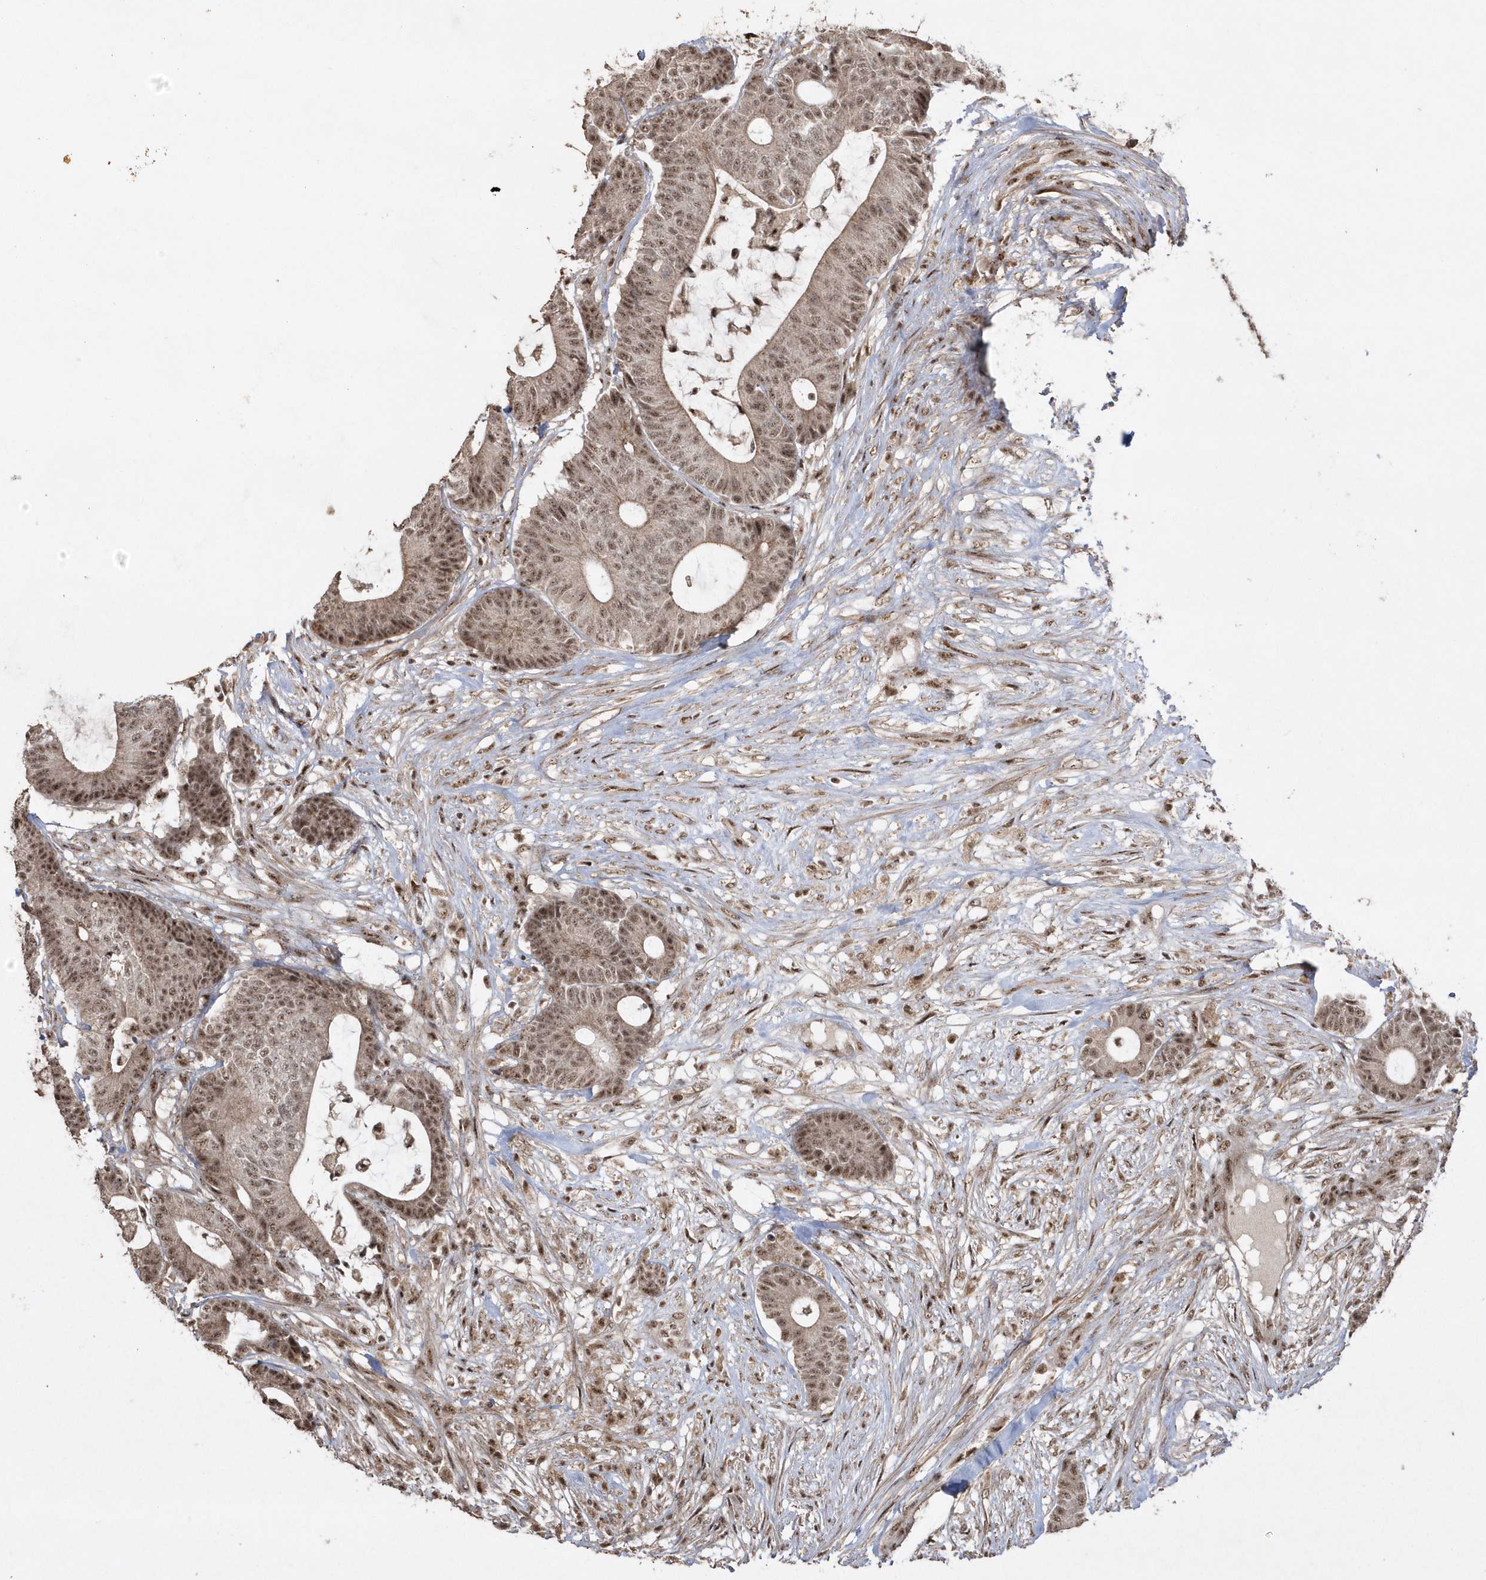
{"staining": {"intensity": "moderate", "quantity": ">75%", "location": "nuclear"}, "tissue": "colorectal cancer", "cell_type": "Tumor cells", "image_type": "cancer", "snomed": [{"axis": "morphology", "description": "Adenocarcinoma, NOS"}, {"axis": "topography", "description": "Colon"}], "caption": "IHC of colorectal cancer (adenocarcinoma) exhibits medium levels of moderate nuclear staining in about >75% of tumor cells.", "gene": "POLR3B", "patient": {"sex": "female", "age": 84}}